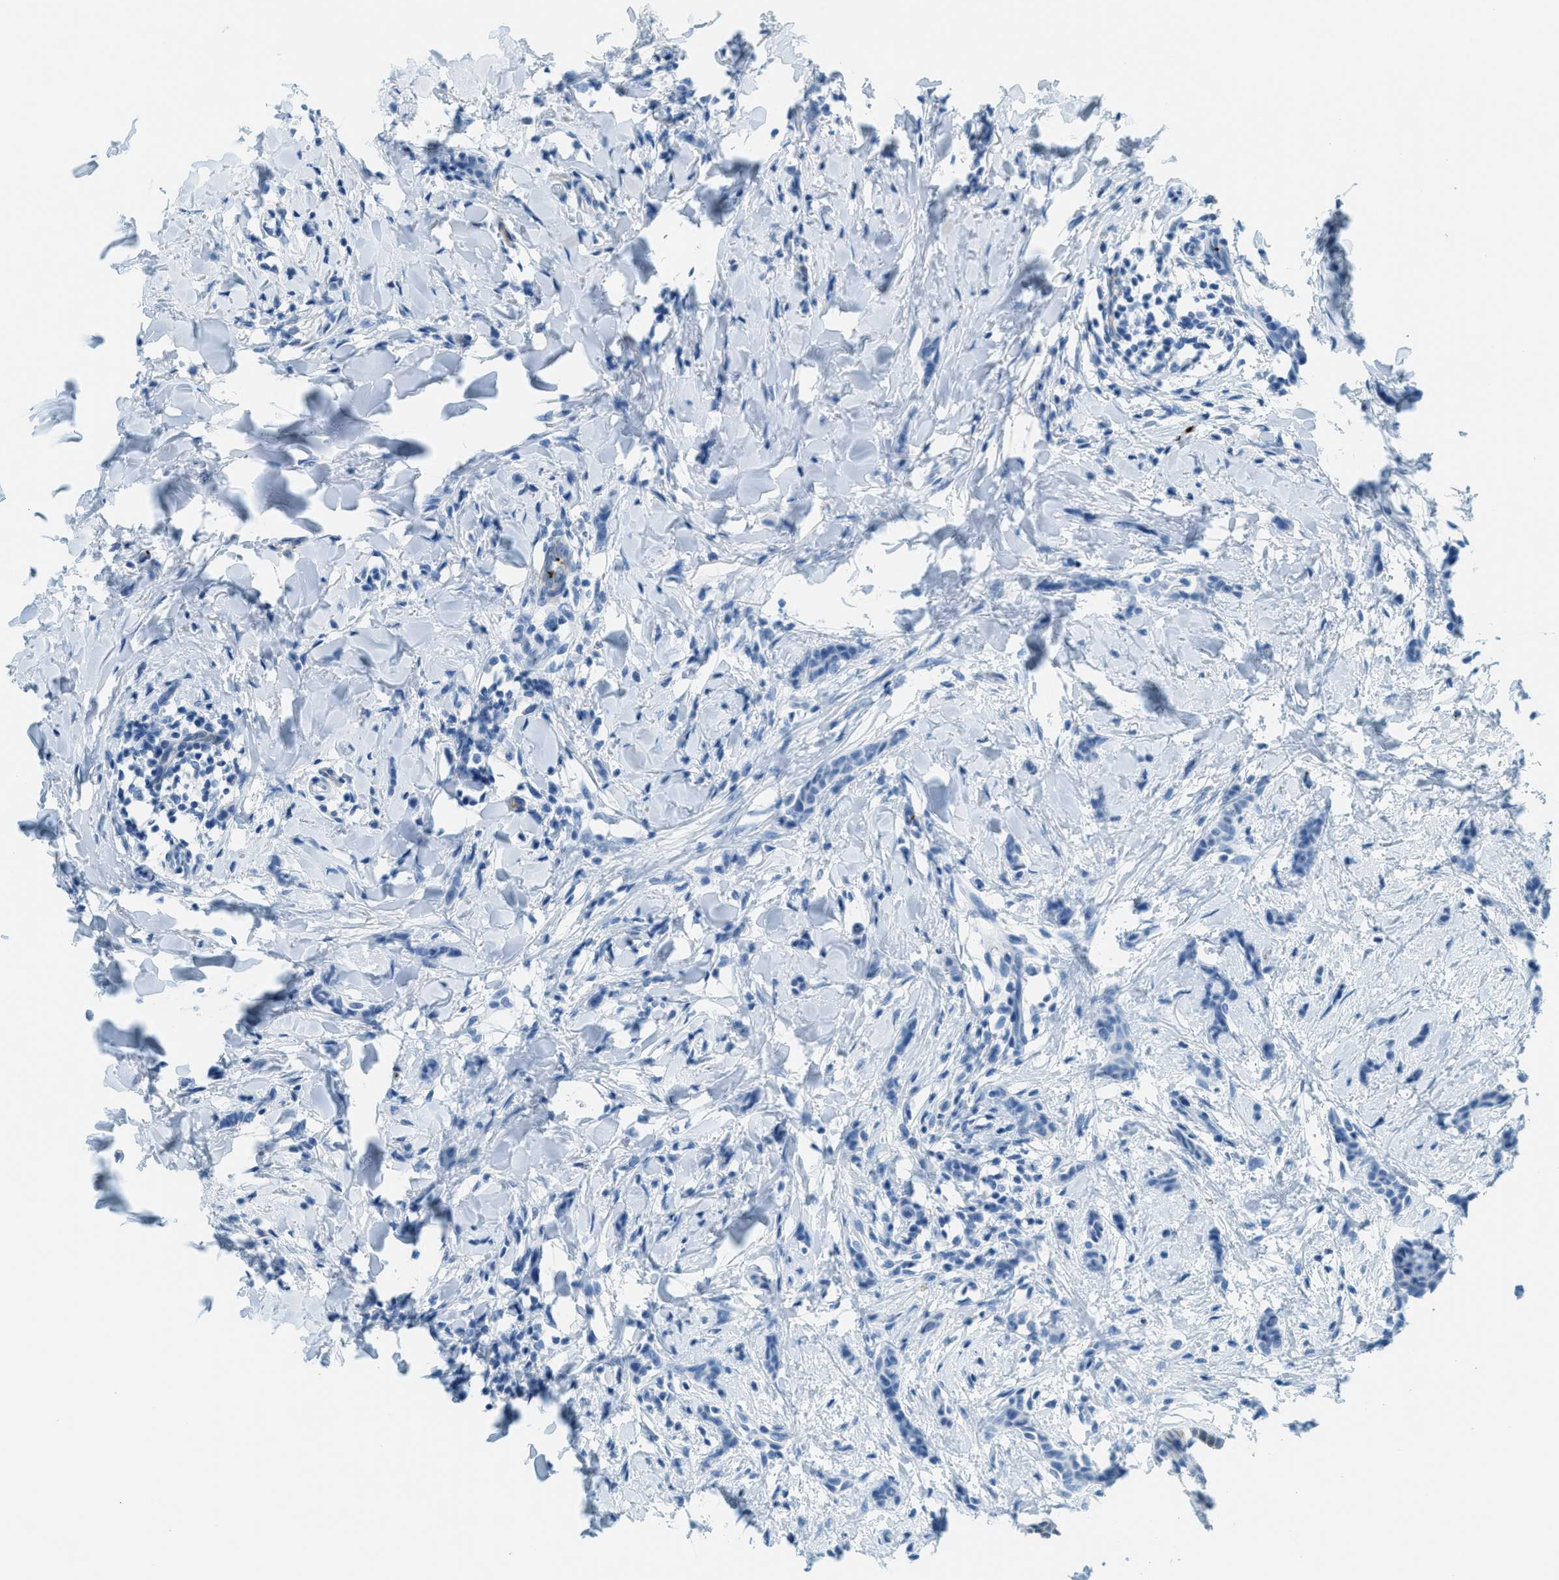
{"staining": {"intensity": "negative", "quantity": "none", "location": "none"}, "tissue": "breast cancer", "cell_type": "Tumor cells", "image_type": "cancer", "snomed": [{"axis": "morphology", "description": "Lobular carcinoma"}, {"axis": "topography", "description": "Skin"}, {"axis": "topography", "description": "Breast"}], "caption": "The micrograph displays no significant expression in tumor cells of breast cancer.", "gene": "PPBP", "patient": {"sex": "female", "age": 46}}